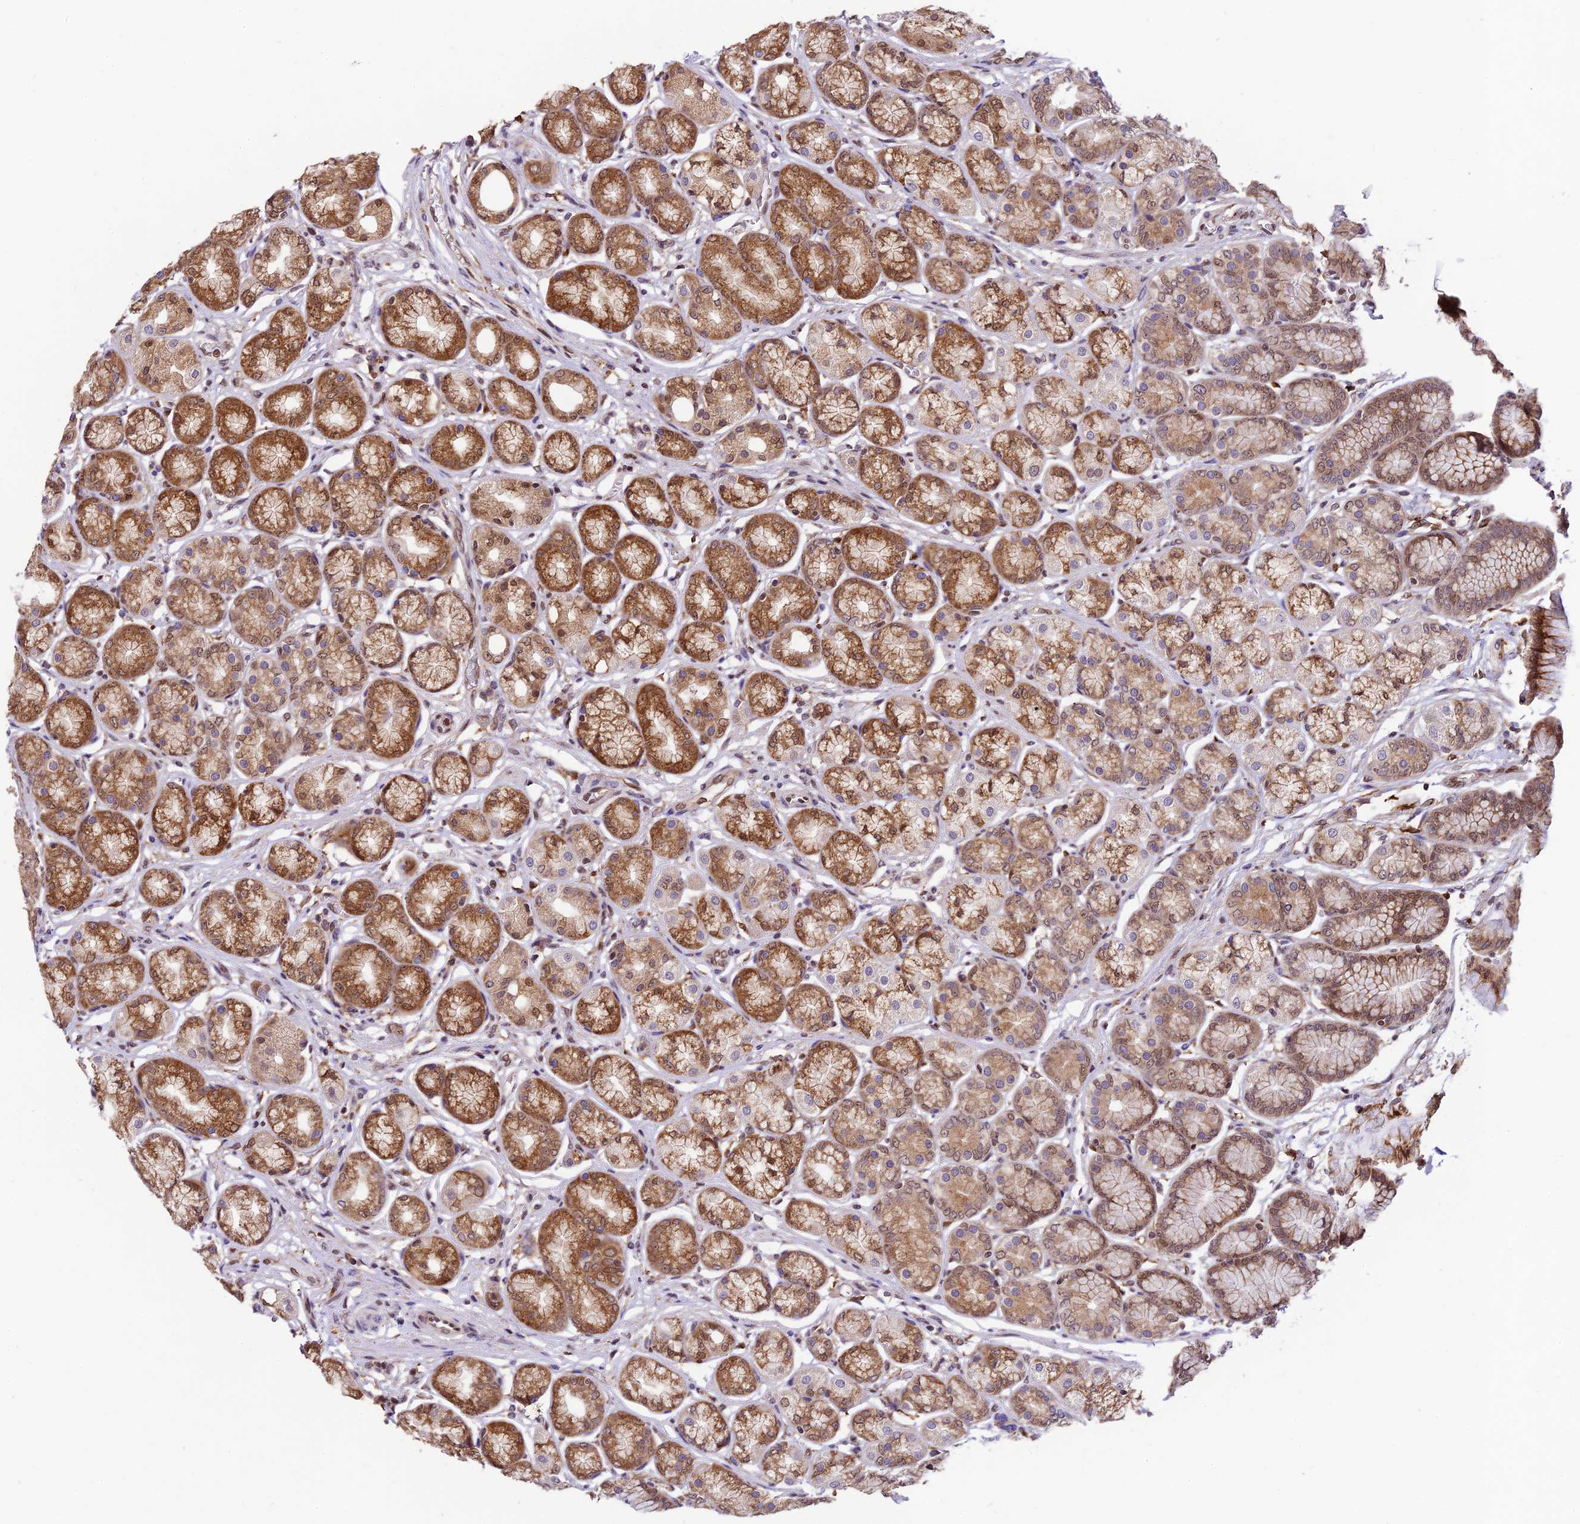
{"staining": {"intensity": "moderate", "quantity": ">75%", "location": "cytoplasmic/membranous,nuclear"}, "tissue": "stomach", "cell_type": "Glandular cells", "image_type": "normal", "snomed": [{"axis": "morphology", "description": "Normal tissue, NOS"}, {"axis": "morphology", "description": "Adenocarcinoma, NOS"}, {"axis": "morphology", "description": "Adenocarcinoma, High grade"}, {"axis": "topography", "description": "Stomach, upper"}, {"axis": "topography", "description": "Stomach"}], "caption": "Immunohistochemistry (IHC) of normal stomach exhibits medium levels of moderate cytoplasmic/membranous,nuclear positivity in about >75% of glandular cells. Ihc stains the protein of interest in brown and the nuclei are stained blue.", "gene": "TRIM22", "patient": {"sex": "female", "age": 65}}